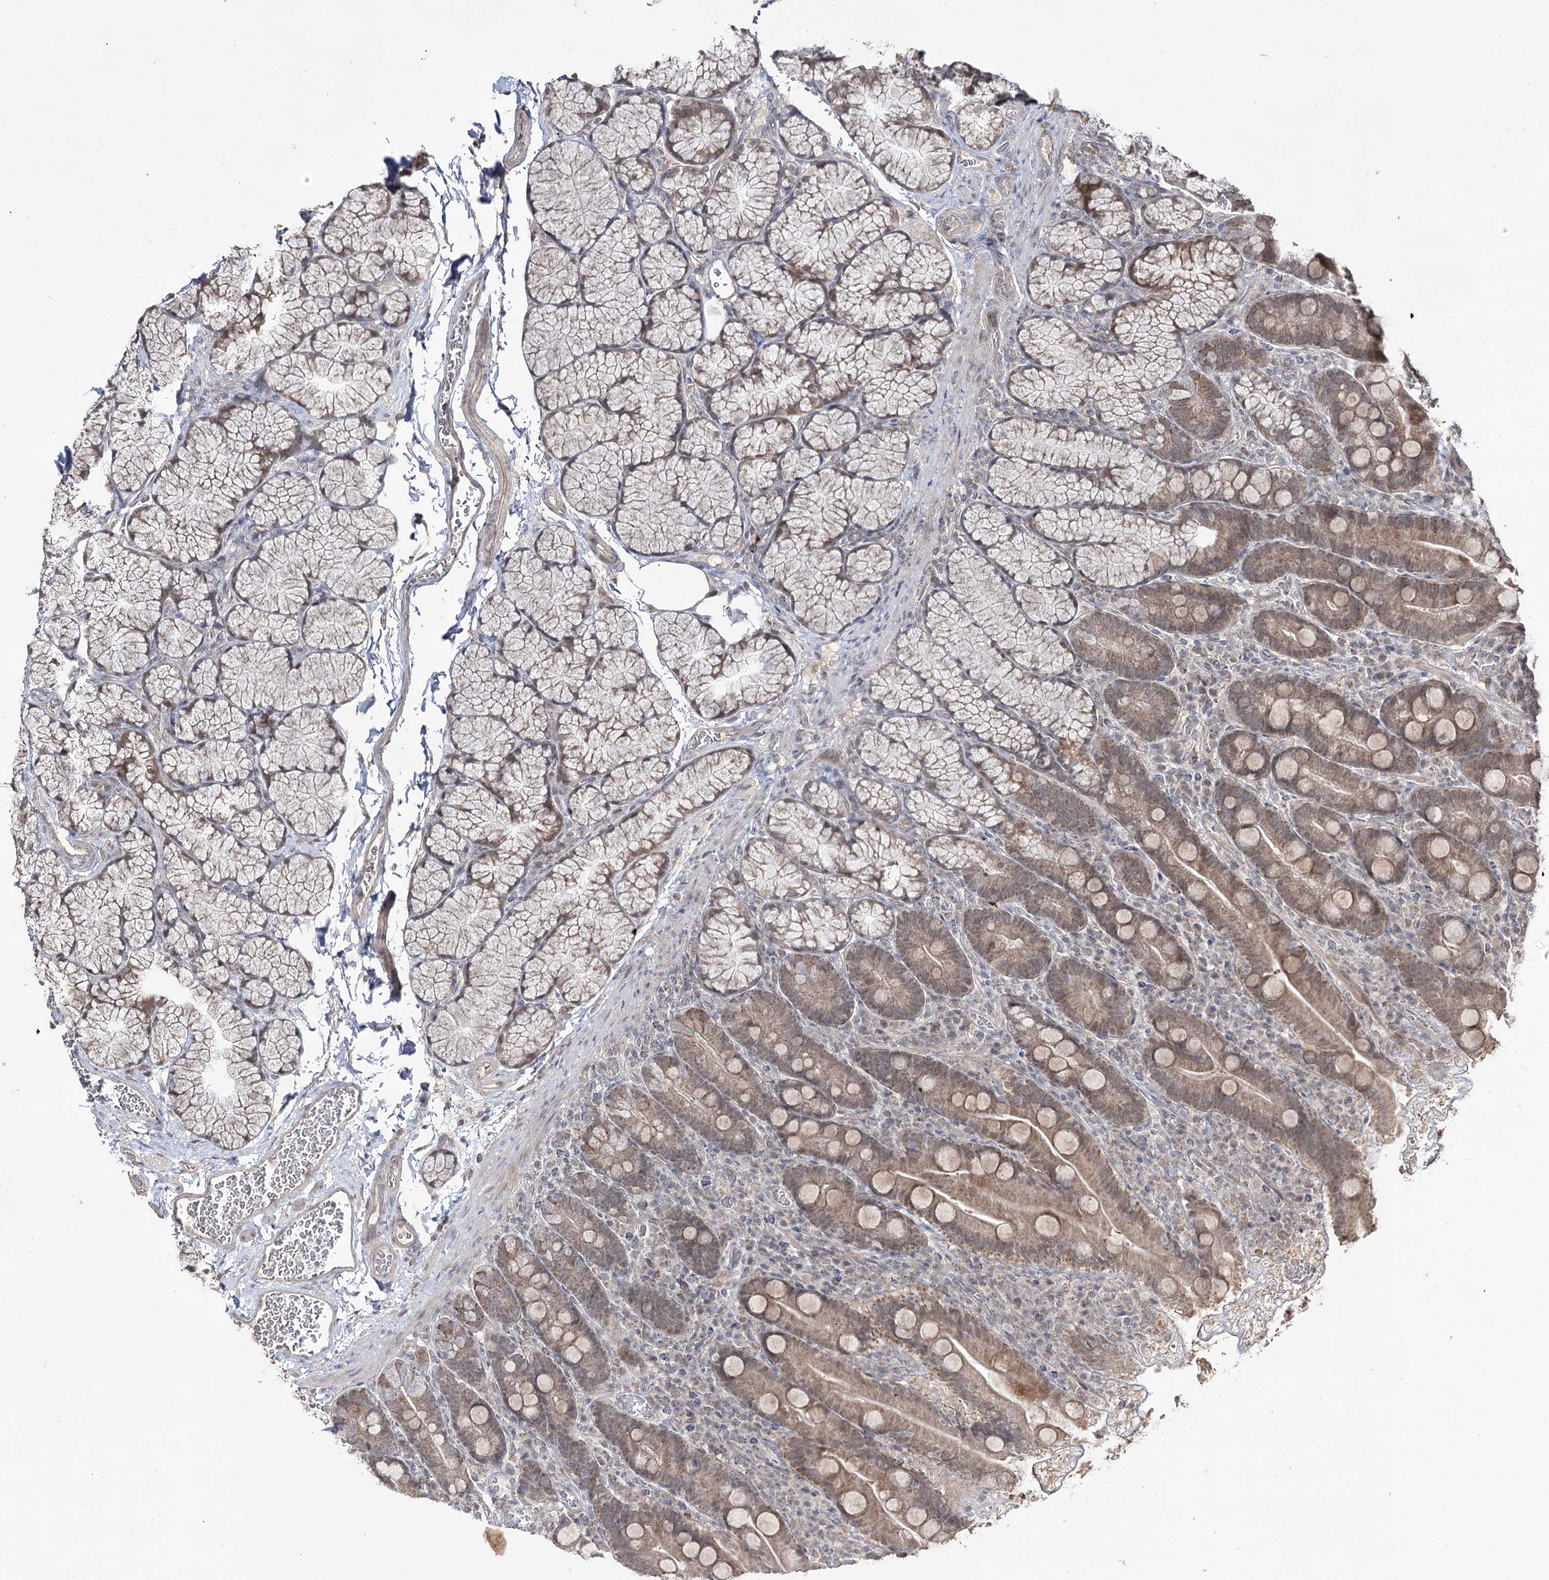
{"staining": {"intensity": "moderate", "quantity": ">75%", "location": "cytoplasmic/membranous,nuclear"}, "tissue": "duodenum", "cell_type": "Glandular cells", "image_type": "normal", "snomed": [{"axis": "morphology", "description": "Normal tissue, NOS"}, {"axis": "topography", "description": "Duodenum"}], "caption": "Immunohistochemistry micrograph of normal duodenum: duodenum stained using immunohistochemistry (IHC) reveals medium levels of moderate protein expression localized specifically in the cytoplasmic/membranous,nuclear of glandular cells, appearing as a cytoplasmic/membranous,nuclear brown color.", "gene": "ACTR6", "patient": {"sex": "male", "age": 35}}